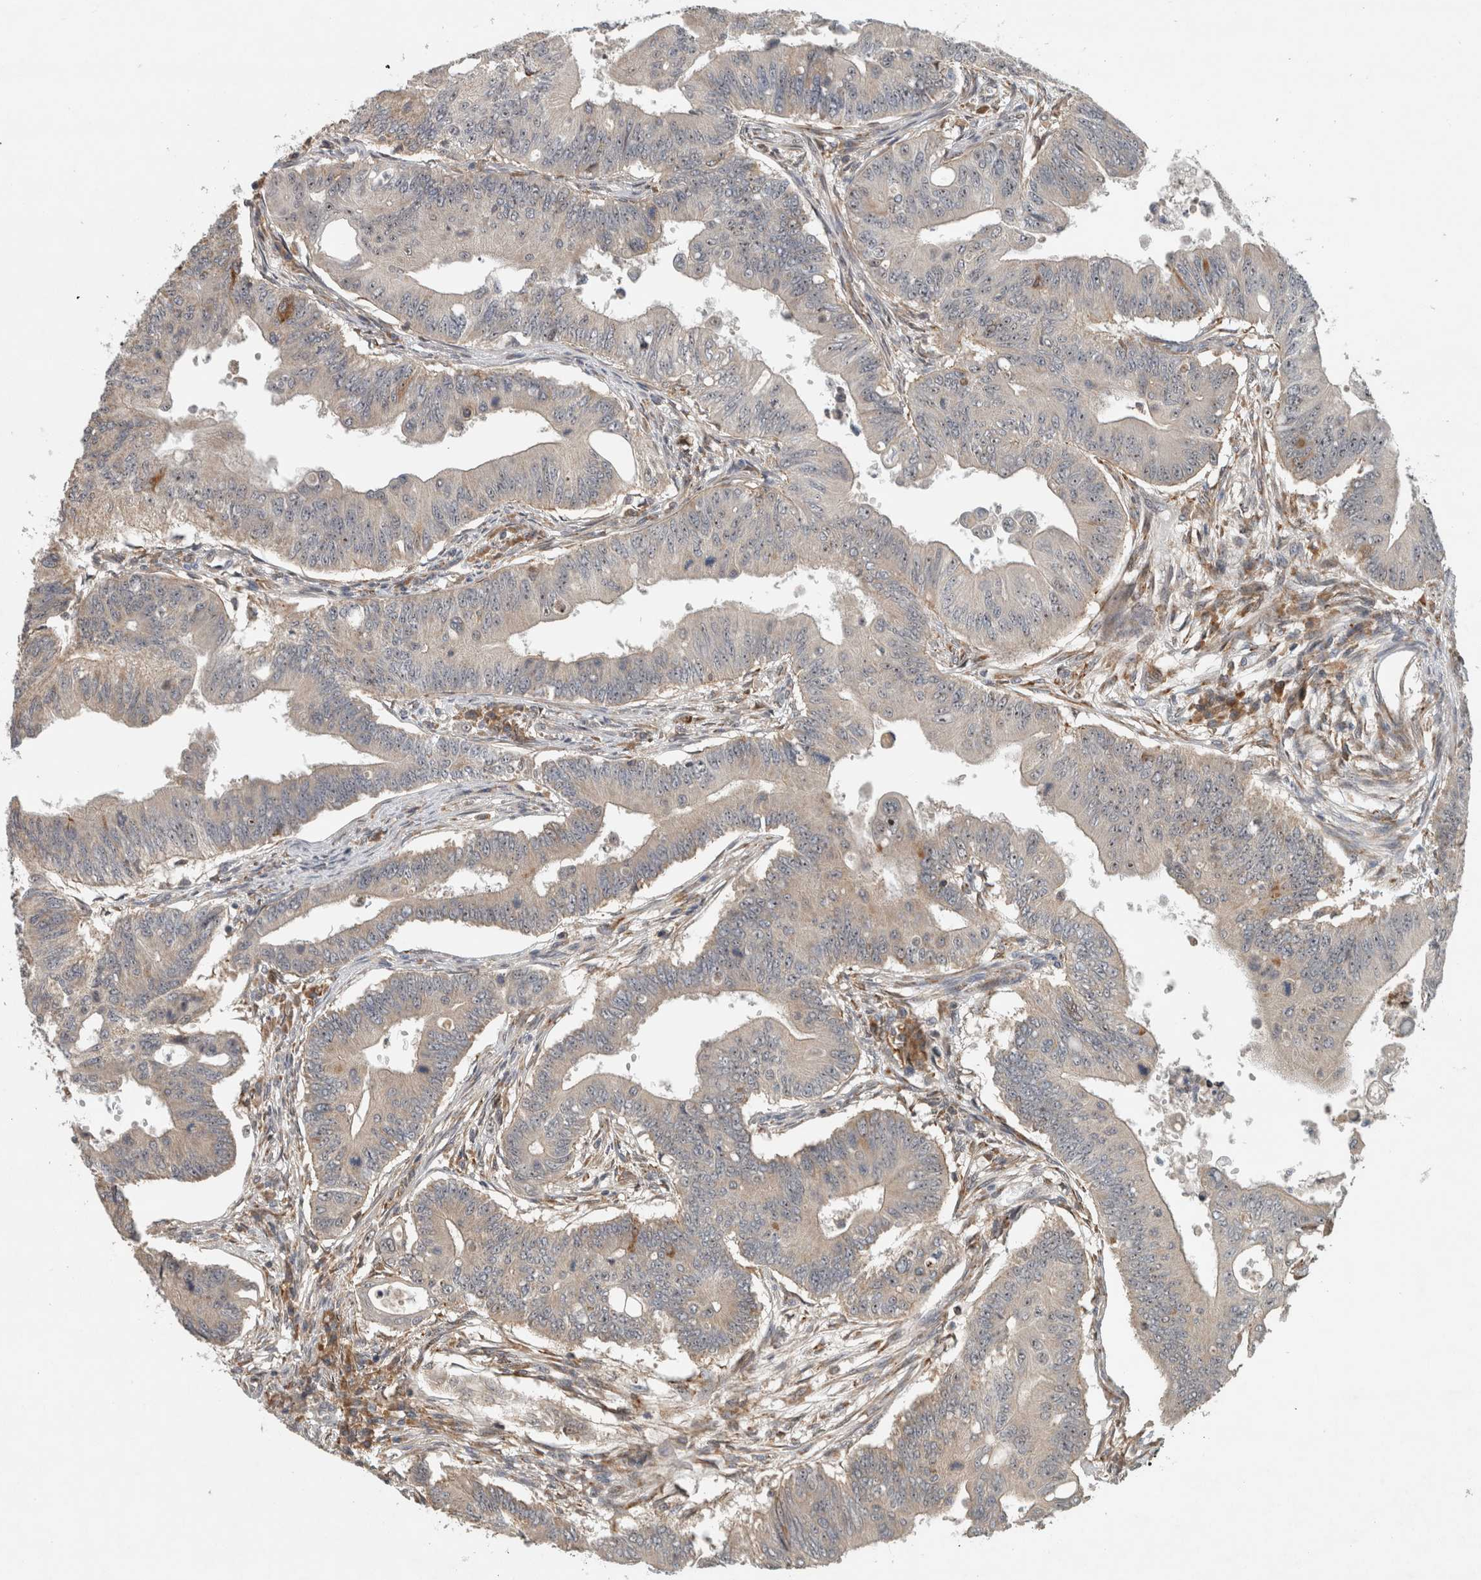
{"staining": {"intensity": "negative", "quantity": "none", "location": "none"}, "tissue": "colorectal cancer", "cell_type": "Tumor cells", "image_type": "cancer", "snomed": [{"axis": "morphology", "description": "Adenoma, NOS"}, {"axis": "morphology", "description": "Adenocarcinoma, NOS"}, {"axis": "topography", "description": "Colon"}], "caption": "An immunohistochemistry (IHC) histopathology image of colorectal adenoma is shown. There is no staining in tumor cells of colorectal adenoma.", "gene": "GPR137B", "patient": {"sex": "male", "age": 79}}